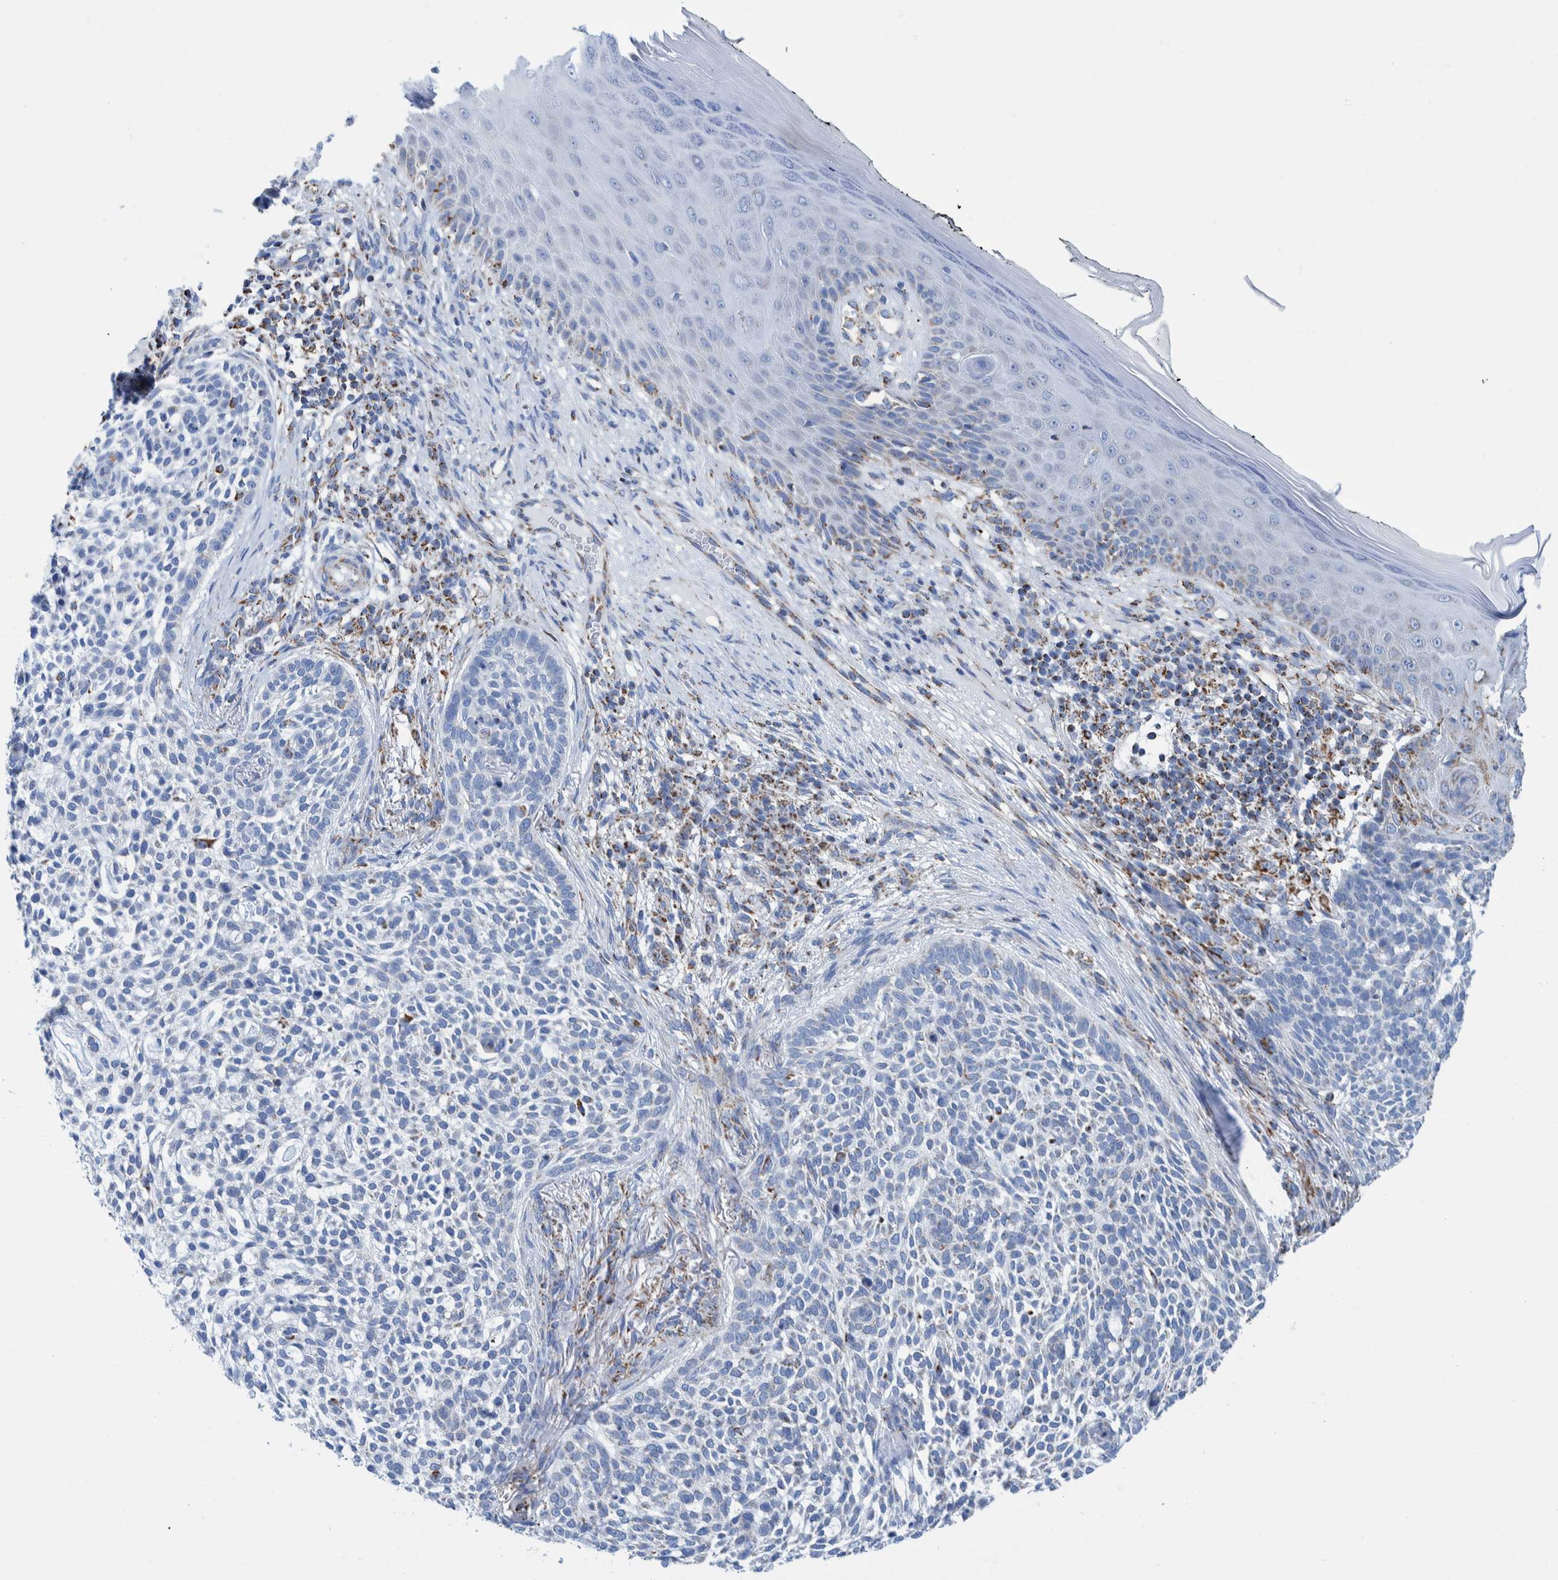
{"staining": {"intensity": "negative", "quantity": "none", "location": "none"}, "tissue": "skin cancer", "cell_type": "Tumor cells", "image_type": "cancer", "snomed": [{"axis": "morphology", "description": "Basal cell carcinoma"}, {"axis": "topography", "description": "Skin"}], "caption": "DAB immunohistochemical staining of human basal cell carcinoma (skin) exhibits no significant expression in tumor cells.", "gene": "DECR1", "patient": {"sex": "female", "age": 64}}